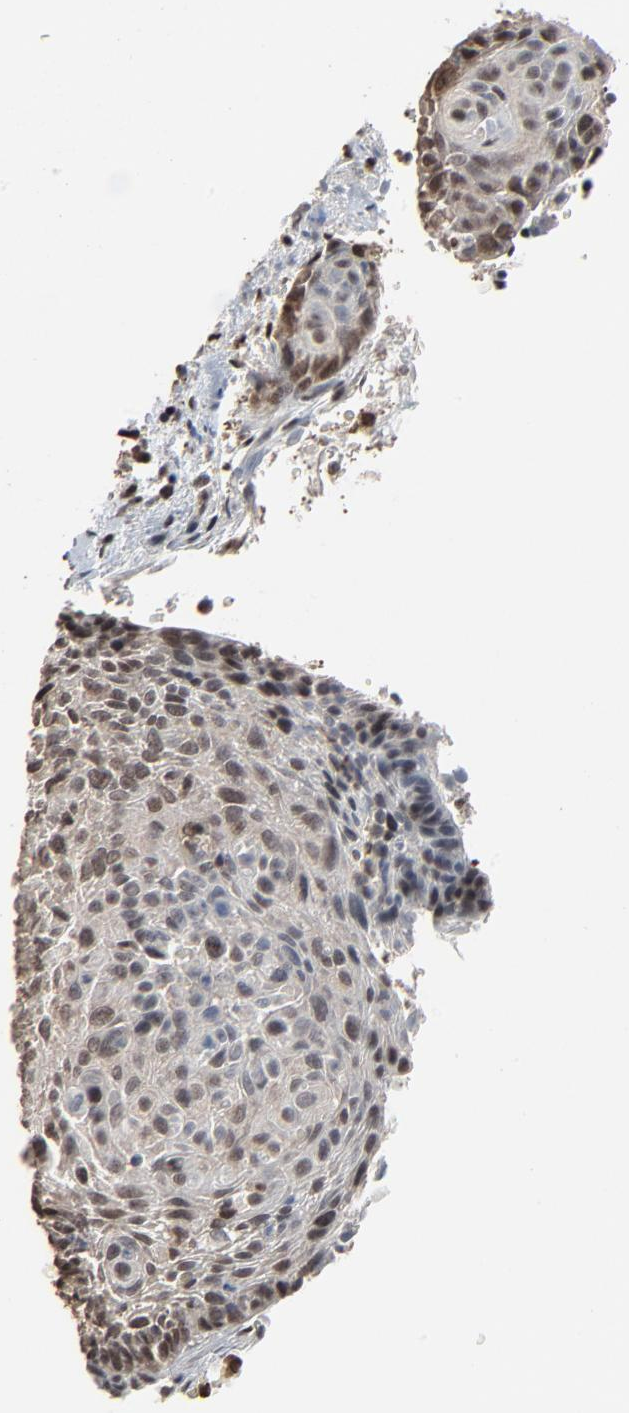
{"staining": {"intensity": "strong", "quantity": ">75%", "location": "cytoplasmic/membranous,nuclear"}, "tissue": "cervical cancer", "cell_type": "Tumor cells", "image_type": "cancer", "snomed": [{"axis": "morphology", "description": "Squamous cell carcinoma, NOS"}, {"axis": "topography", "description": "Cervix"}], "caption": "A micrograph of human cervical cancer stained for a protein reveals strong cytoplasmic/membranous and nuclear brown staining in tumor cells.", "gene": "MEIS2", "patient": {"sex": "female", "age": 33}}